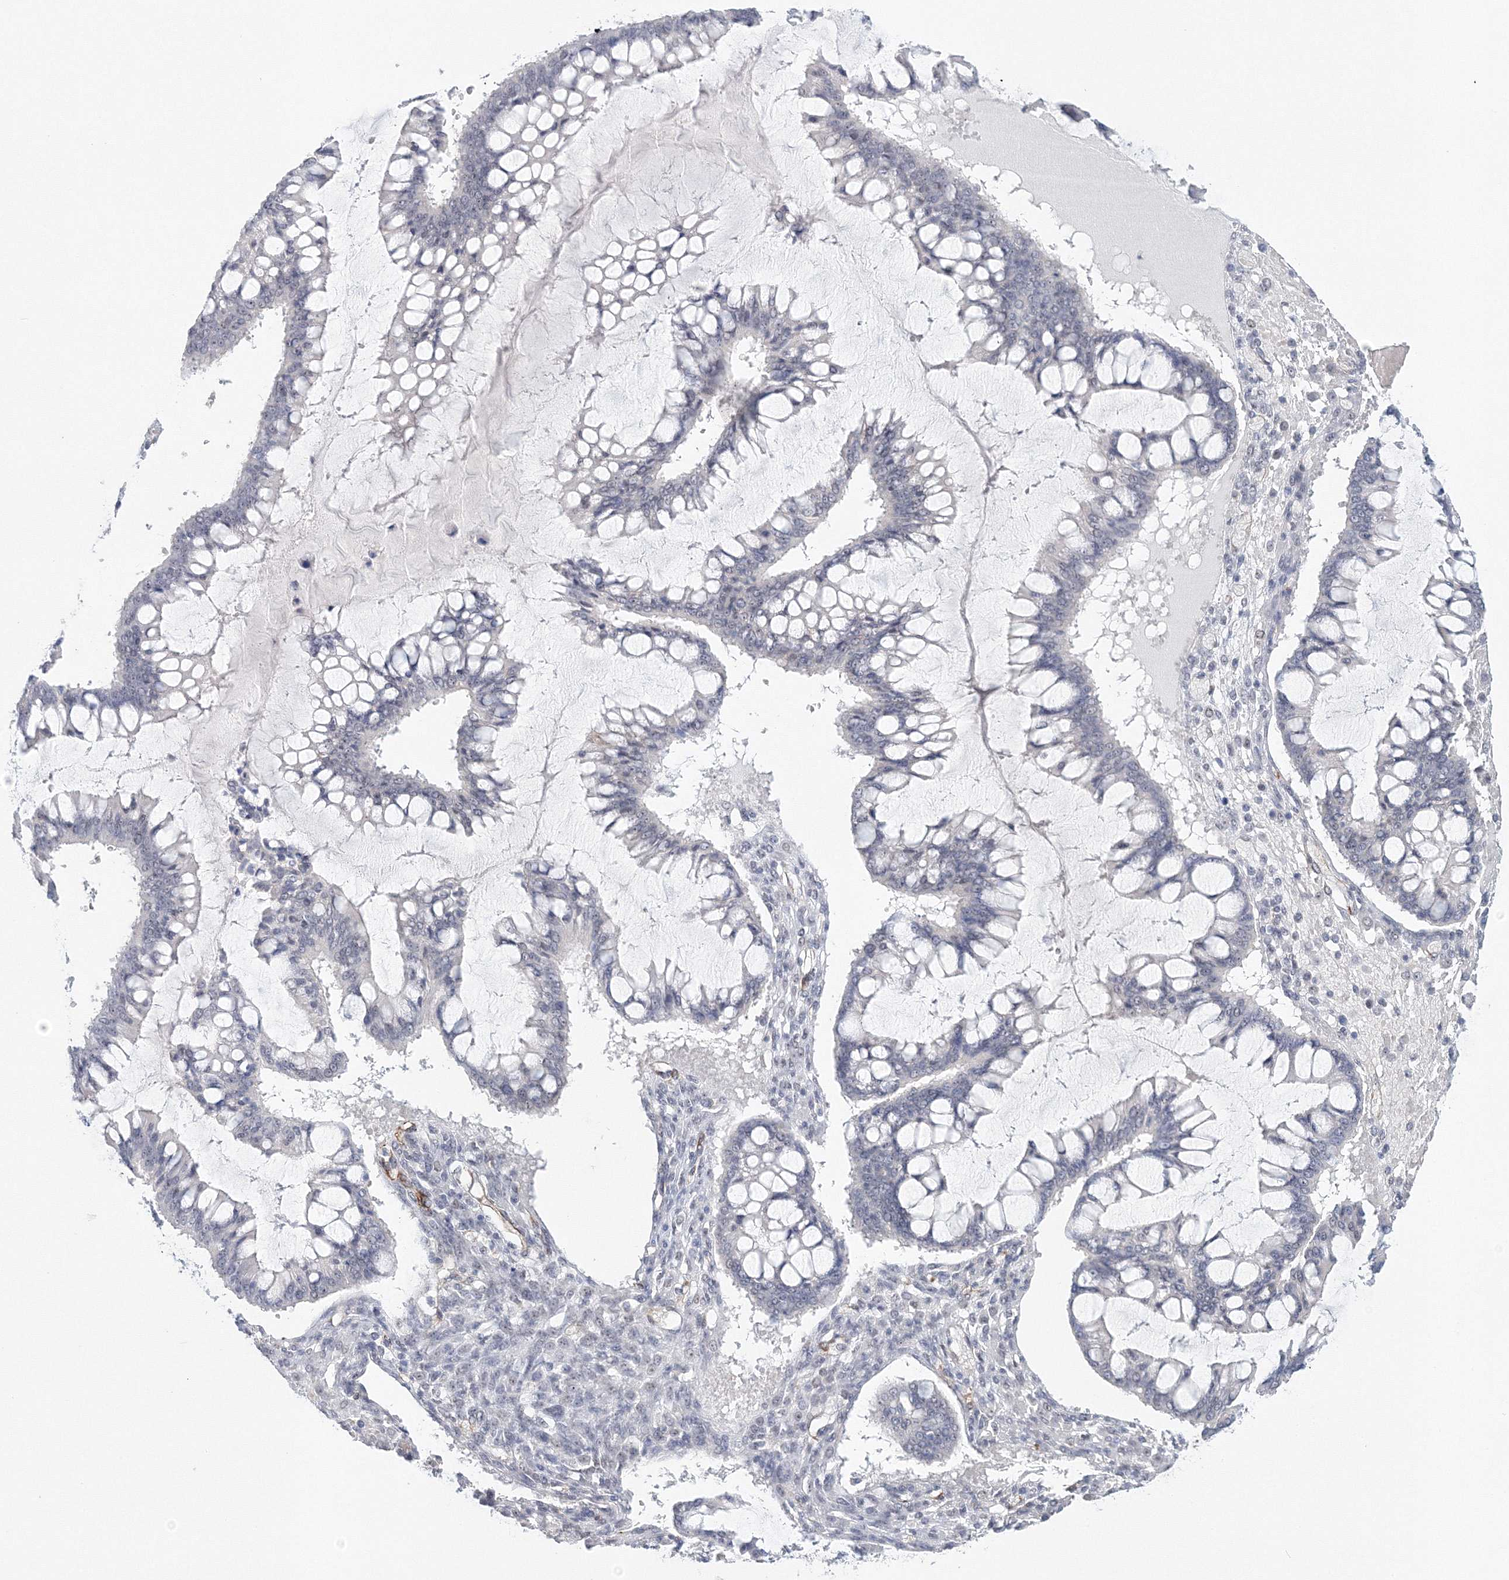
{"staining": {"intensity": "negative", "quantity": "none", "location": "none"}, "tissue": "ovarian cancer", "cell_type": "Tumor cells", "image_type": "cancer", "snomed": [{"axis": "morphology", "description": "Cystadenocarcinoma, mucinous, NOS"}, {"axis": "topography", "description": "Ovary"}], "caption": "Immunohistochemical staining of human ovarian cancer (mucinous cystadenocarcinoma) exhibits no significant expression in tumor cells.", "gene": "SIRT7", "patient": {"sex": "female", "age": 73}}